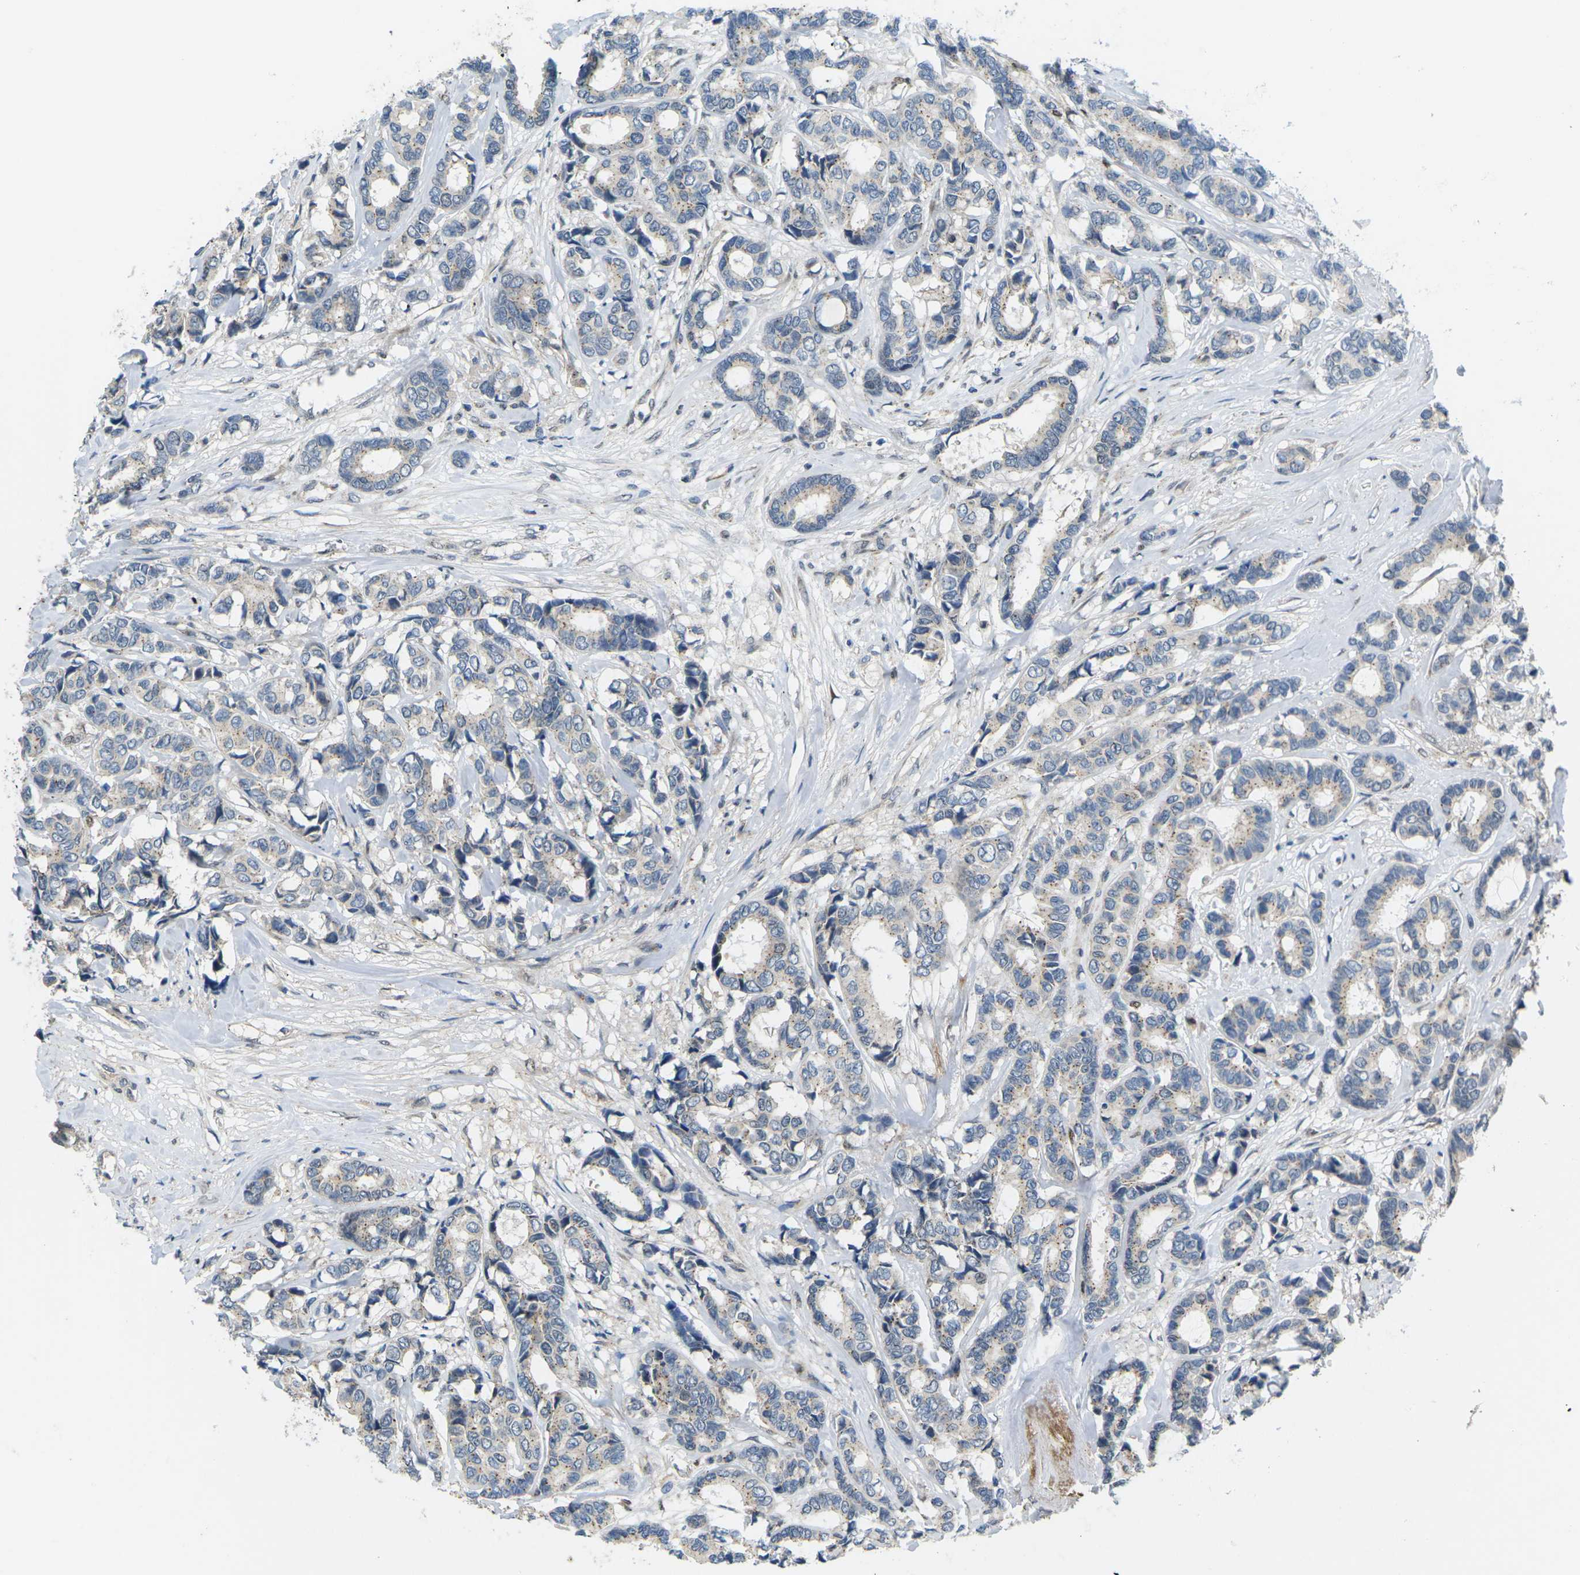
{"staining": {"intensity": "negative", "quantity": "none", "location": "none"}, "tissue": "breast cancer", "cell_type": "Tumor cells", "image_type": "cancer", "snomed": [{"axis": "morphology", "description": "Duct carcinoma"}, {"axis": "topography", "description": "Breast"}], "caption": "A histopathology image of human intraductal carcinoma (breast) is negative for staining in tumor cells.", "gene": "ERBB4", "patient": {"sex": "female", "age": 87}}